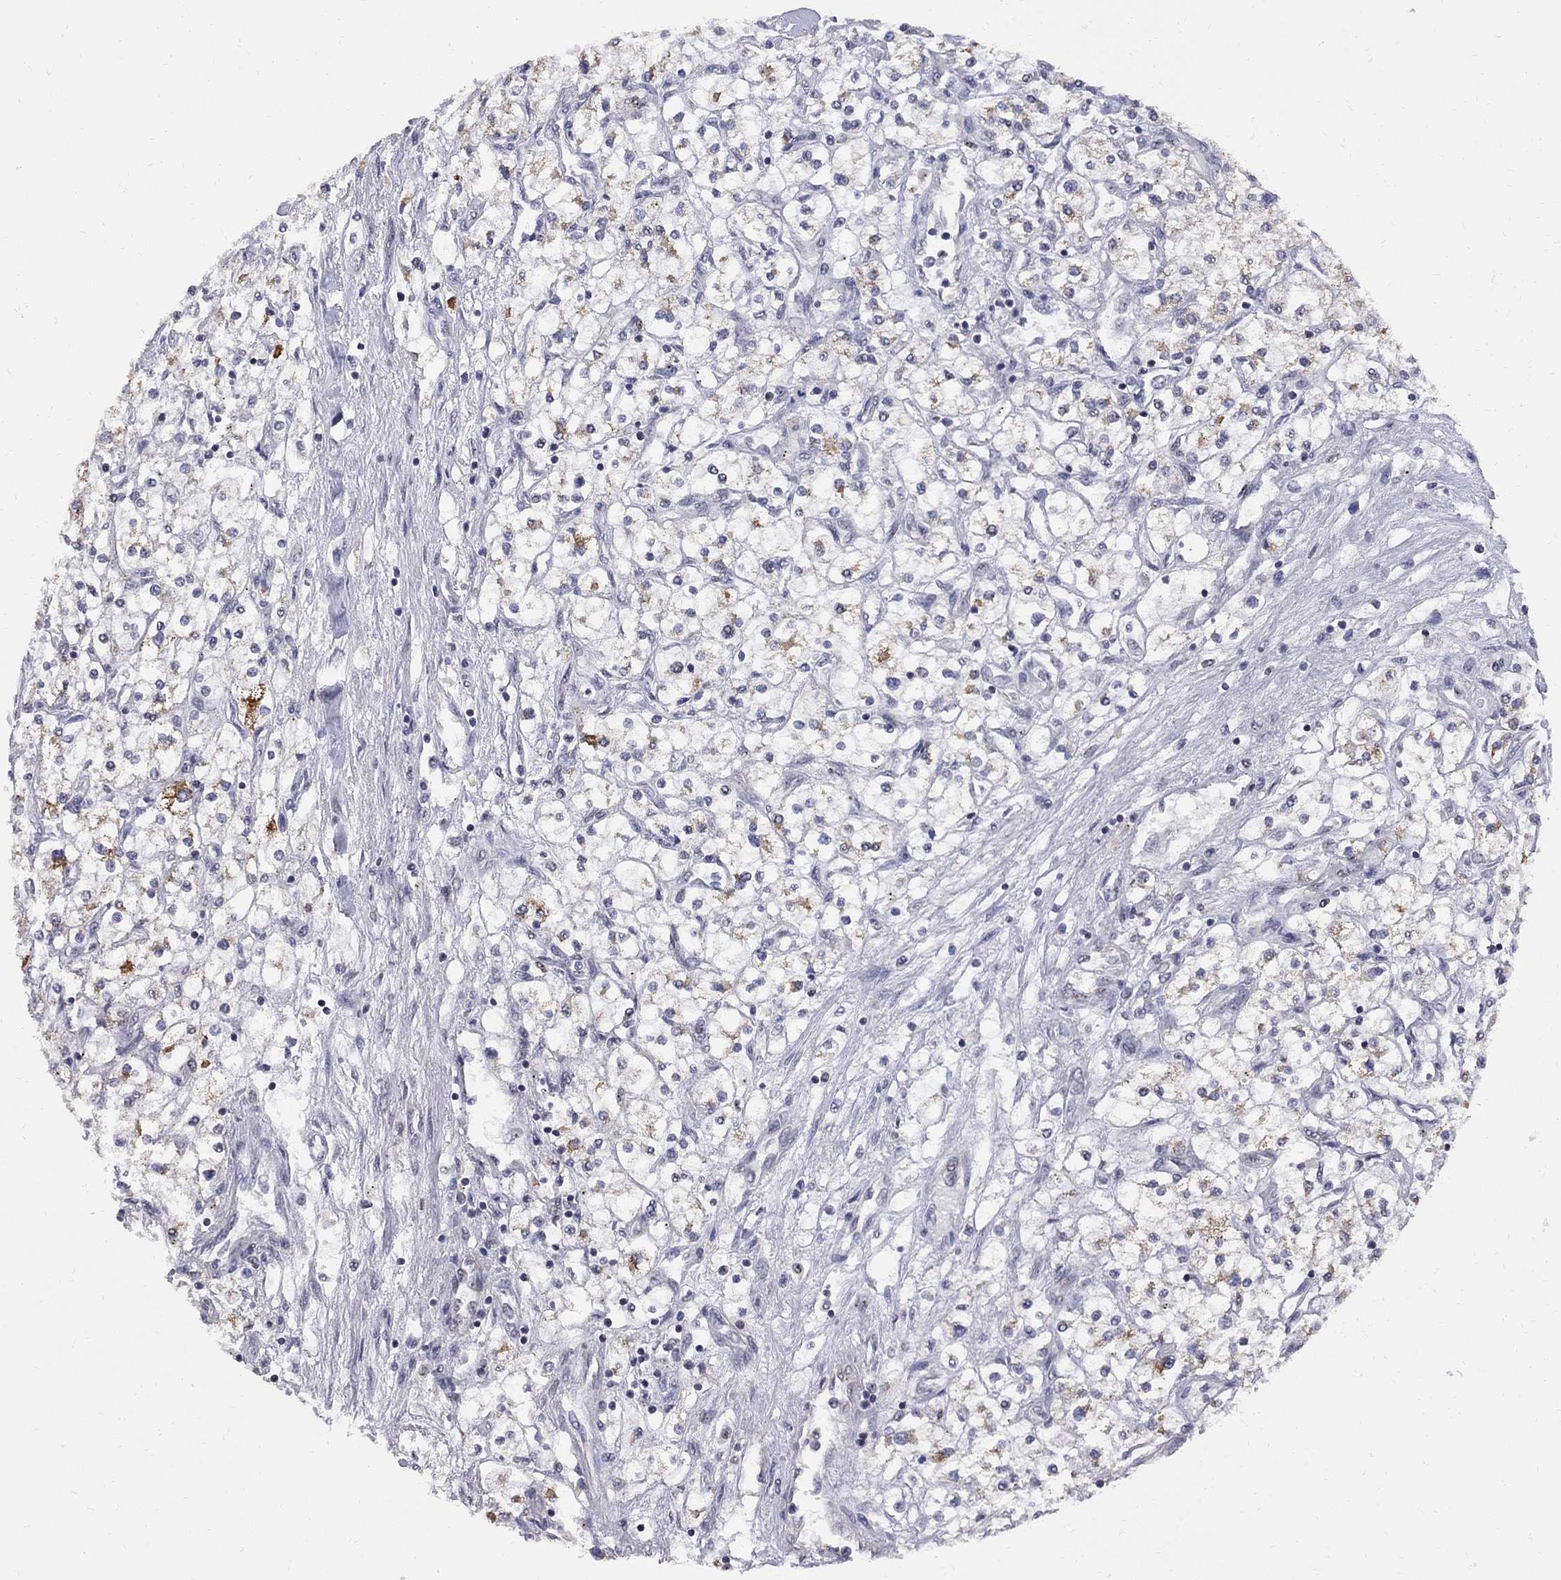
{"staining": {"intensity": "negative", "quantity": "none", "location": "none"}, "tissue": "renal cancer", "cell_type": "Tumor cells", "image_type": "cancer", "snomed": [{"axis": "morphology", "description": "Adenocarcinoma, NOS"}, {"axis": "topography", "description": "Kidney"}], "caption": "Tumor cells show no significant protein expression in adenocarcinoma (renal).", "gene": "DHX33", "patient": {"sex": "male", "age": 80}}